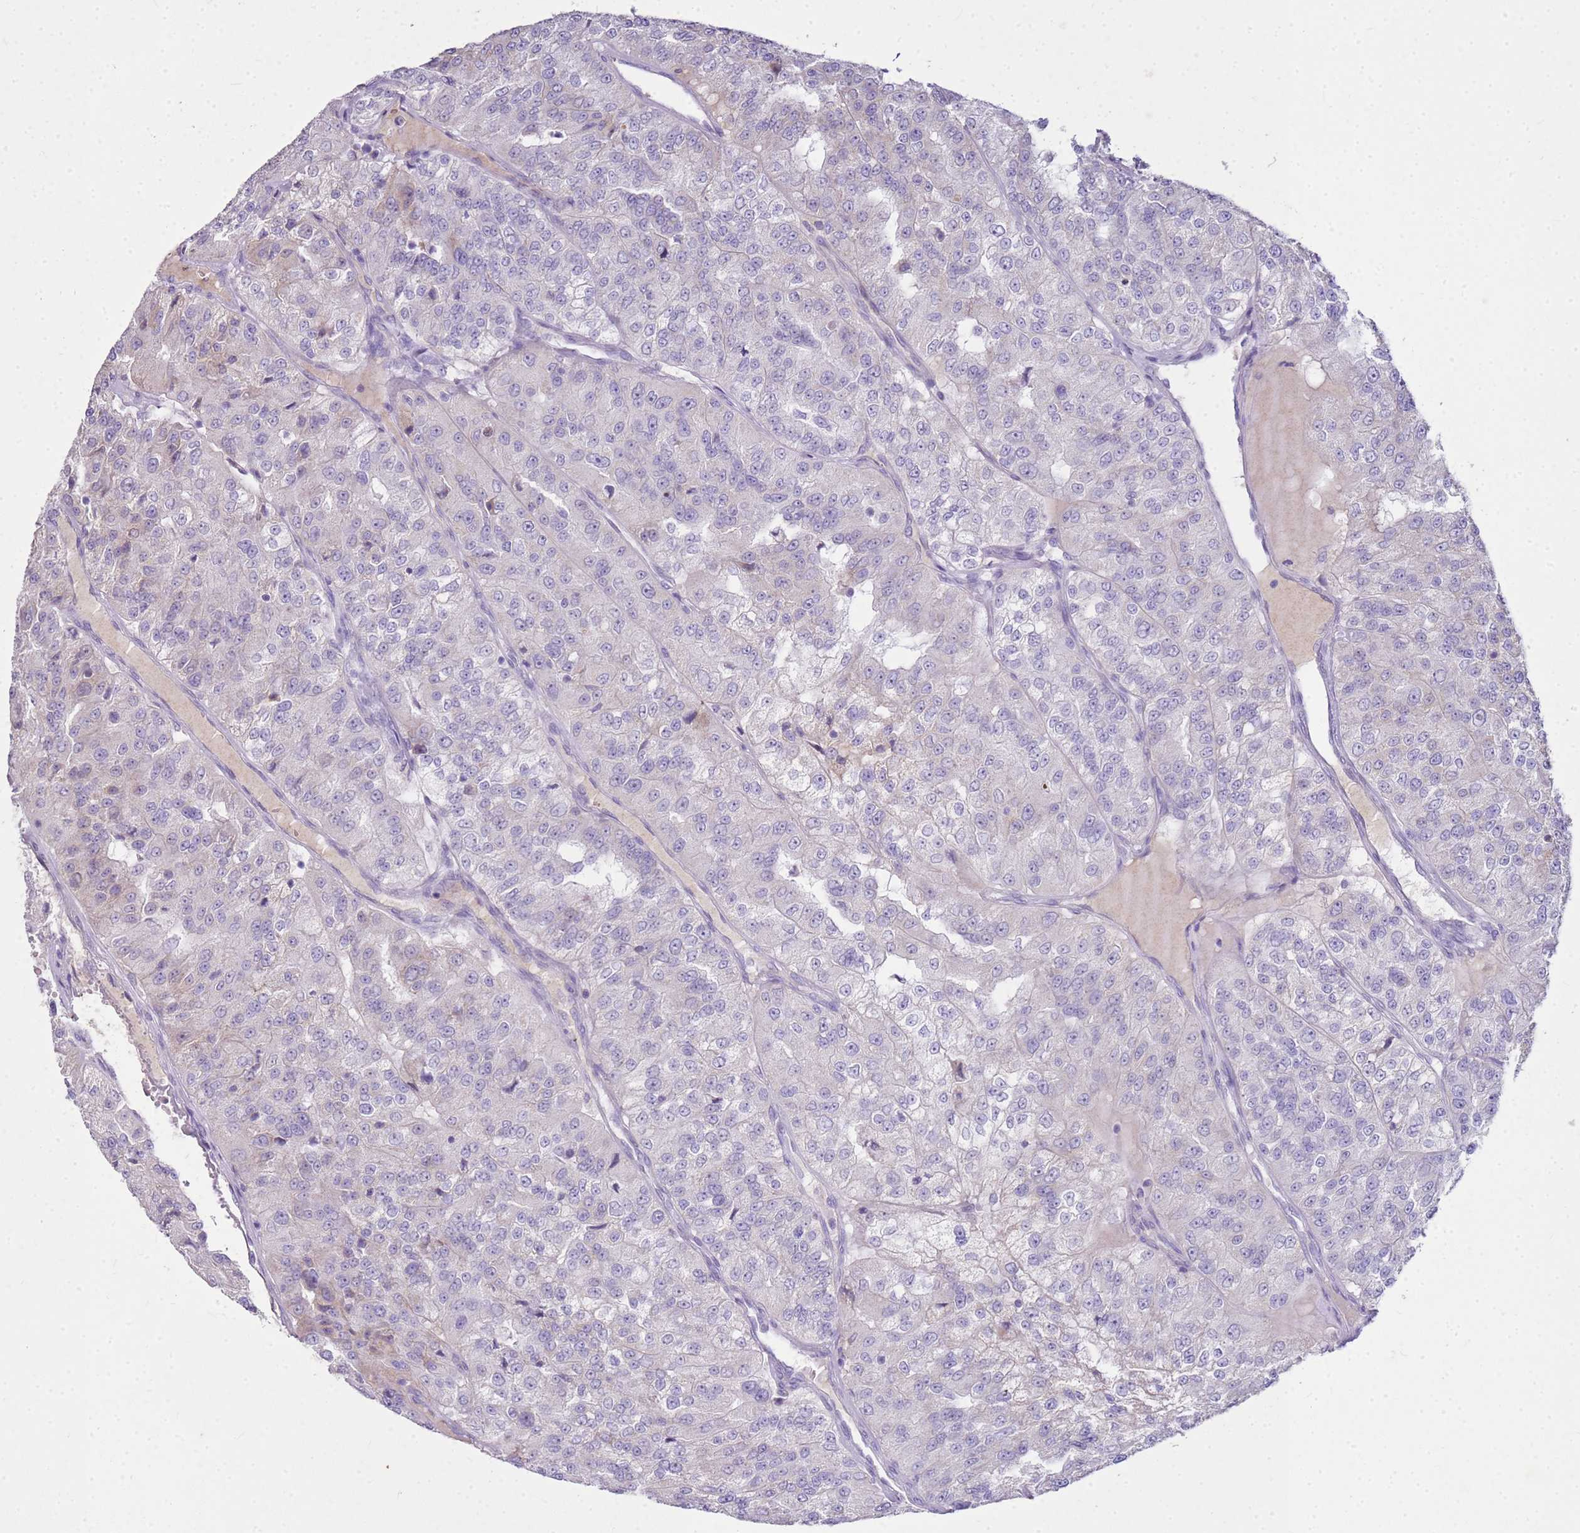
{"staining": {"intensity": "negative", "quantity": "none", "location": "none"}, "tissue": "renal cancer", "cell_type": "Tumor cells", "image_type": "cancer", "snomed": [{"axis": "morphology", "description": "Adenocarcinoma, NOS"}, {"axis": "topography", "description": "Kidney"}], "caption": "Image shows no significant protein expression in tumor cells of adenocarcinoma (renal).", "gene": "FABP2", "patient": {"sex": "female", "age": 63}}